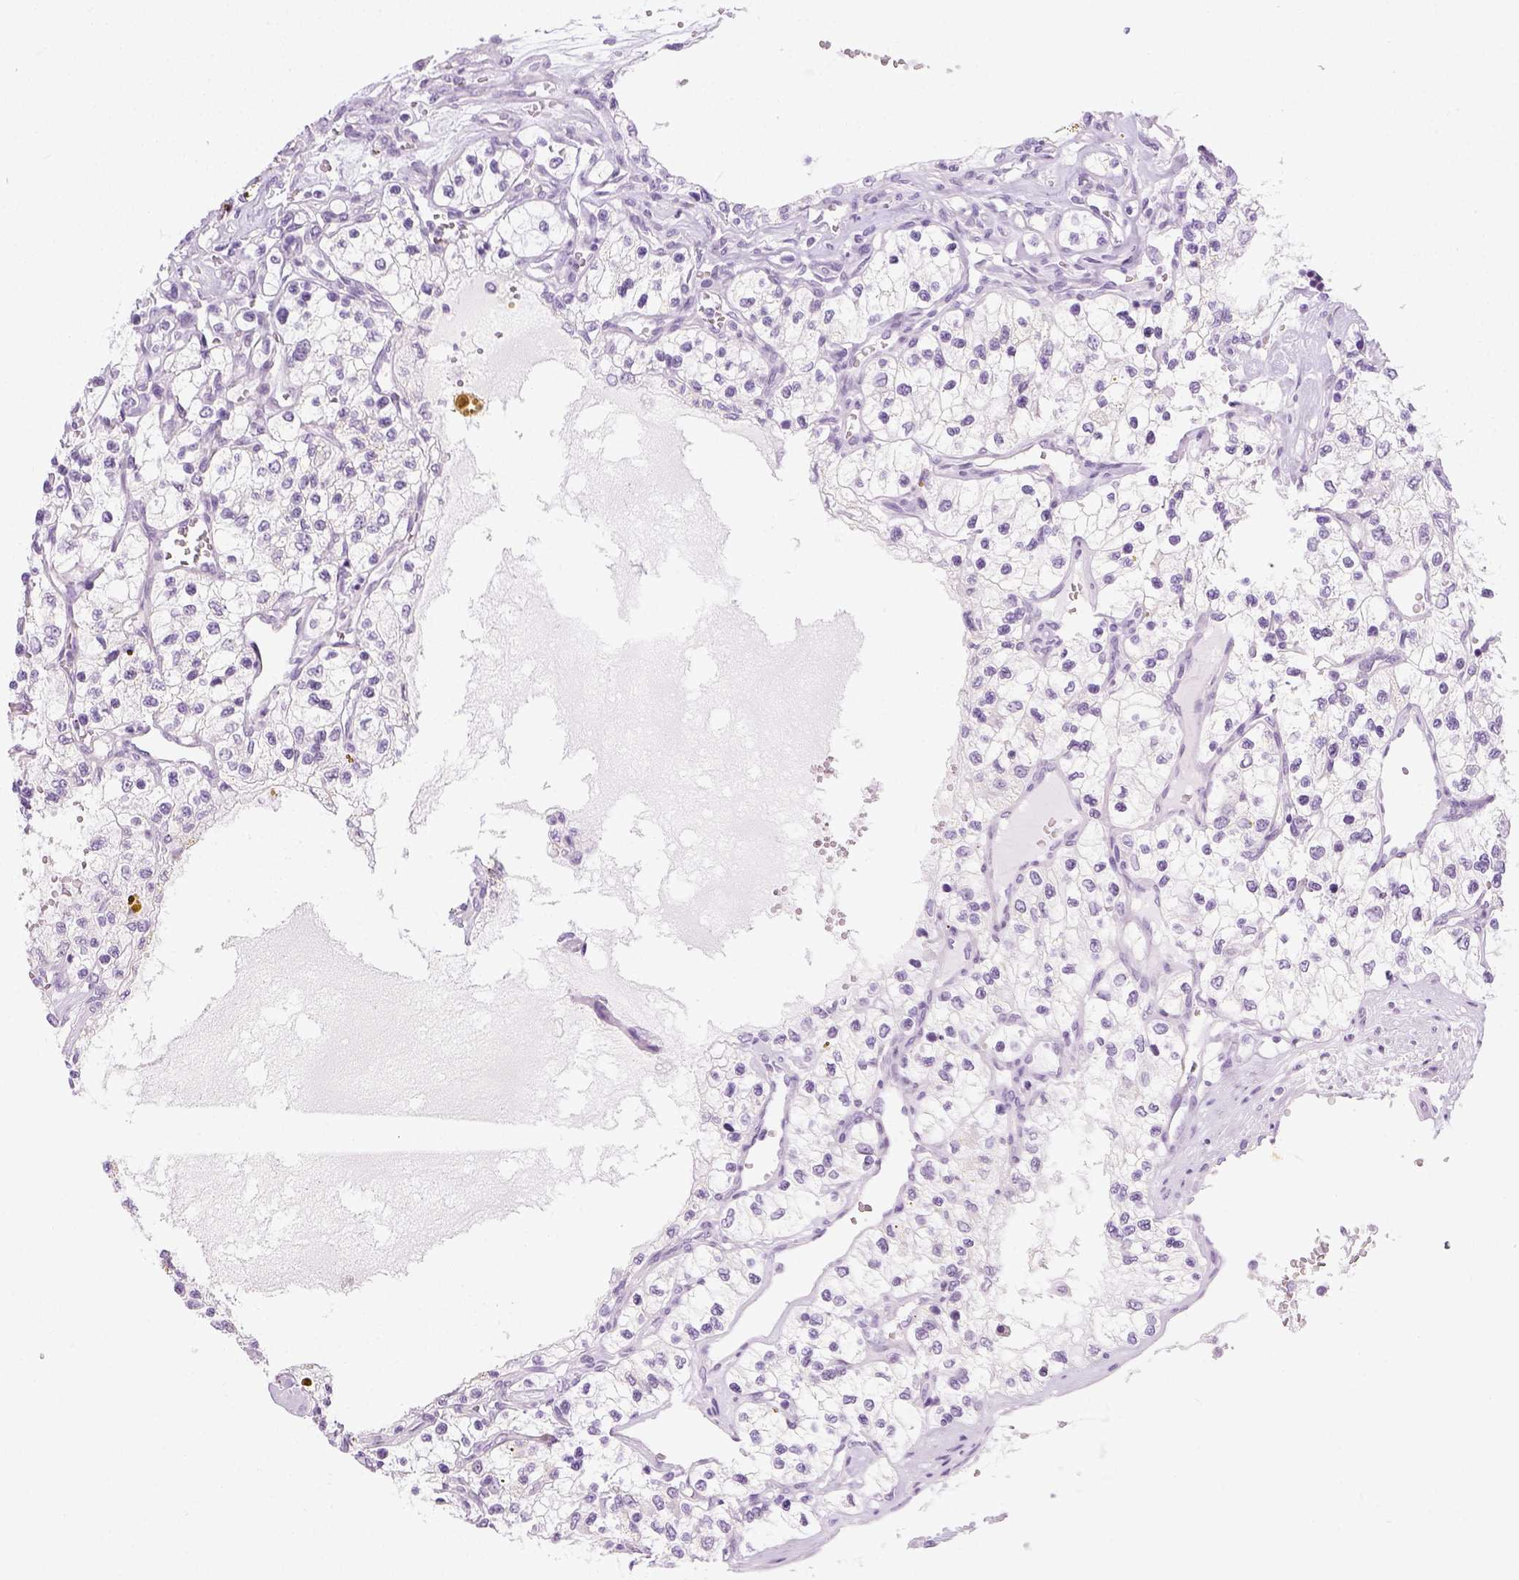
{"staining": {"intensity": "negative", "quantity": "none", "location": "none"}, "tissue": "renal cancer", "cell_type": "Tumor cells", "image_type": "cancer", "snomed": [{"axis": "morphology", "description": "Adenocarcinoma, NOS"}, {"axis": "topography", "description": "Kidney"}], "caption": "A high-resolution histopathology image shows IHC staining of adenocarcinoma (renal), which demonstrates no significant expression in tumor cells.", "gene": "LGSN", "patient": {"sex": "female", "age": 69}}